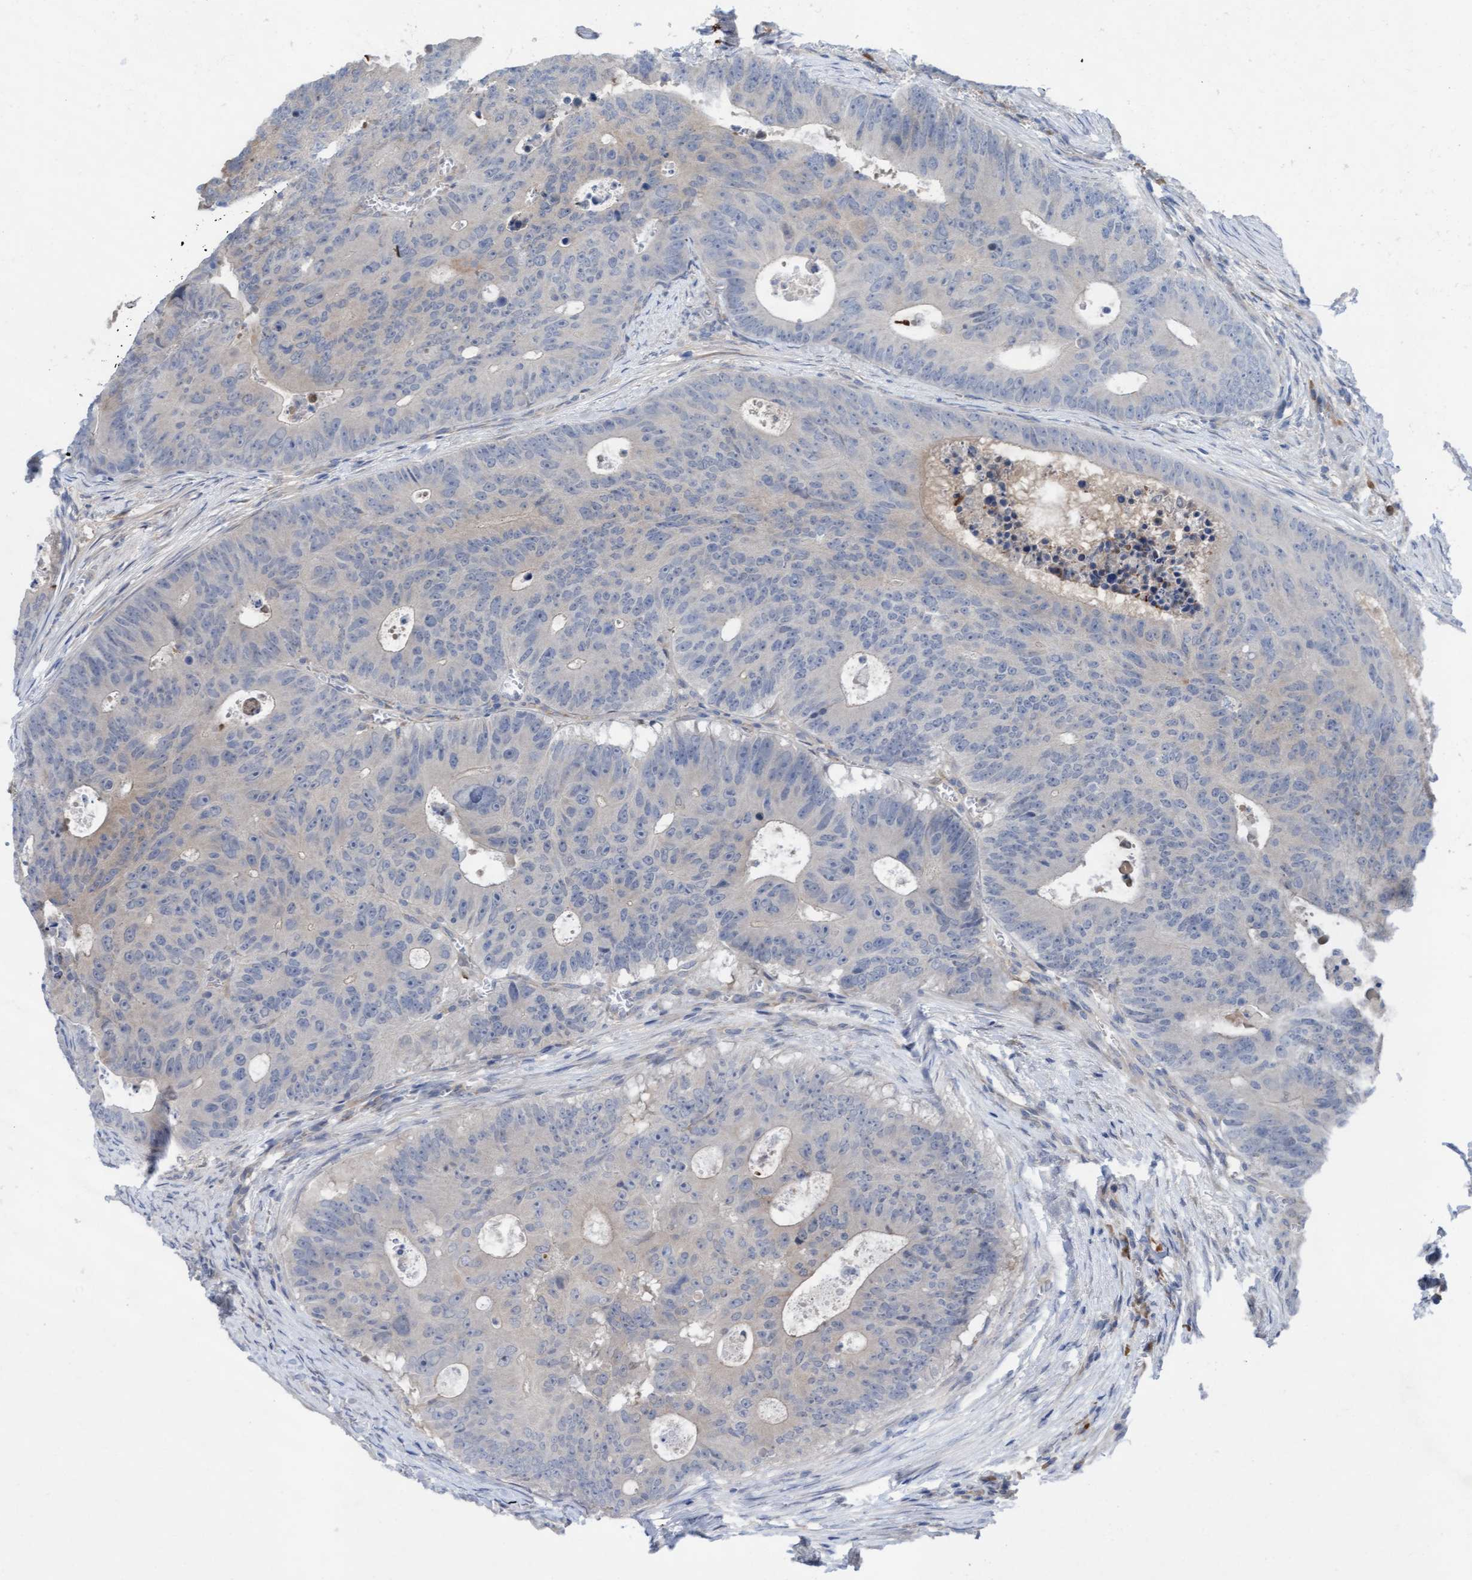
{"staining": {"intensity": "negative", "quantity": "none", "location": "none"}, "tissue": "colorectal cancer", "cell_type": "Tumor cells", "image_type": "cancer", "snomed": [{"axis": "morphology", "description": "Adenocarcinoma, NOS"}, {"axis": "topography", "description": "Colon"}], "caption": "Immunohistochemistry (IHC) photomicrograph of human colorectal cancer (adenocarcinoma) stained for a protein (brown), which exhibits no staining in tumor cells.", "gene": "PLCD1", "patient": {"sex": "male", "age": 87}}